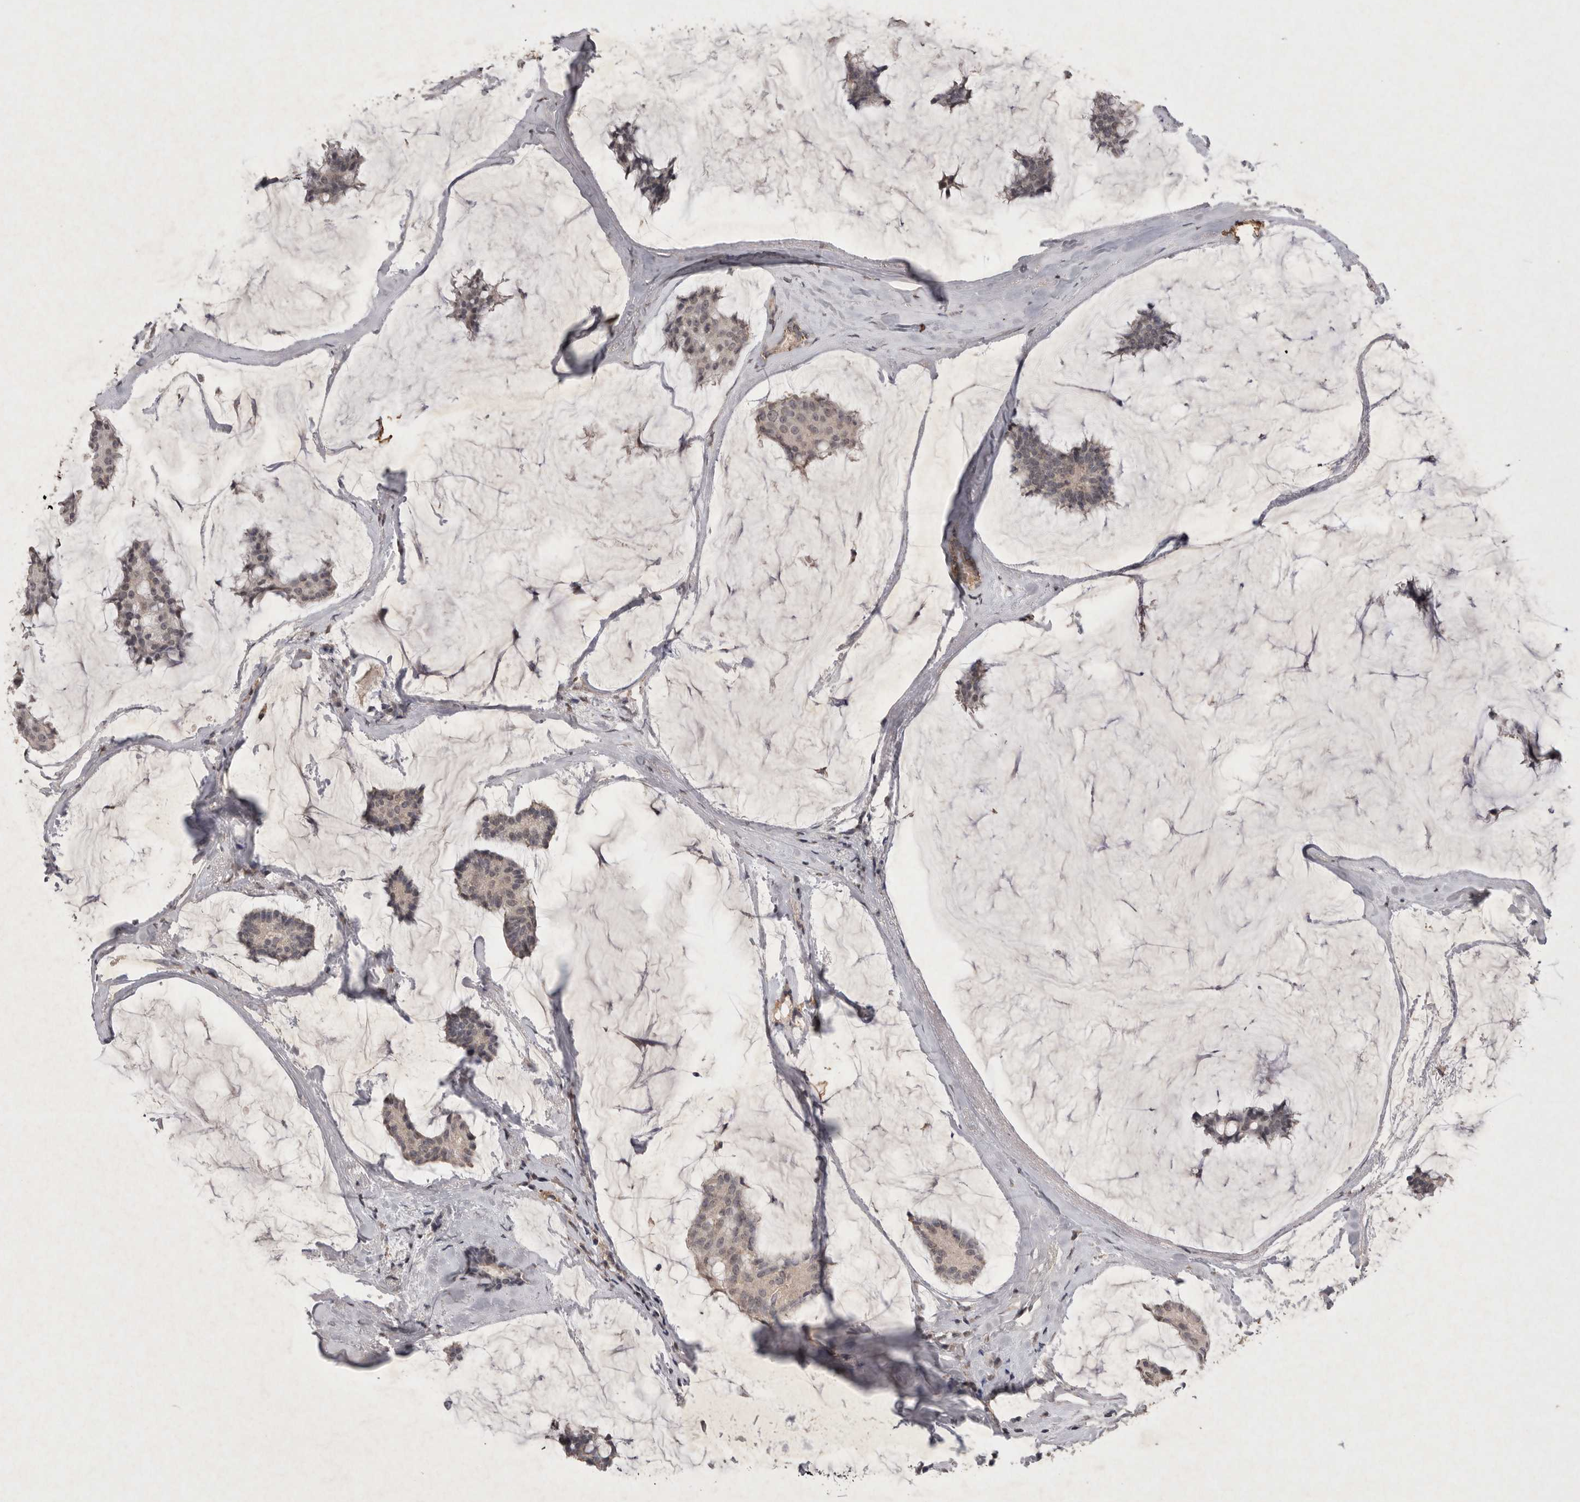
{"staining": {"intensity": "negative", "quantity": "none", "location": "none"}, "tissue": "breast cancer", "cell_type": "Tumor cells", "image_type": "cancer", "snomed": [{"axis": "morphology", "description": "Duct carcinoma"}, {"axis": "topography", "description": "Breast"}], "caption": "Tumor cells show no significant protein positivity in breast intraductal carcinoma.", "gene": "APLNR", "patient": {"sex": "female", "age": 93}}